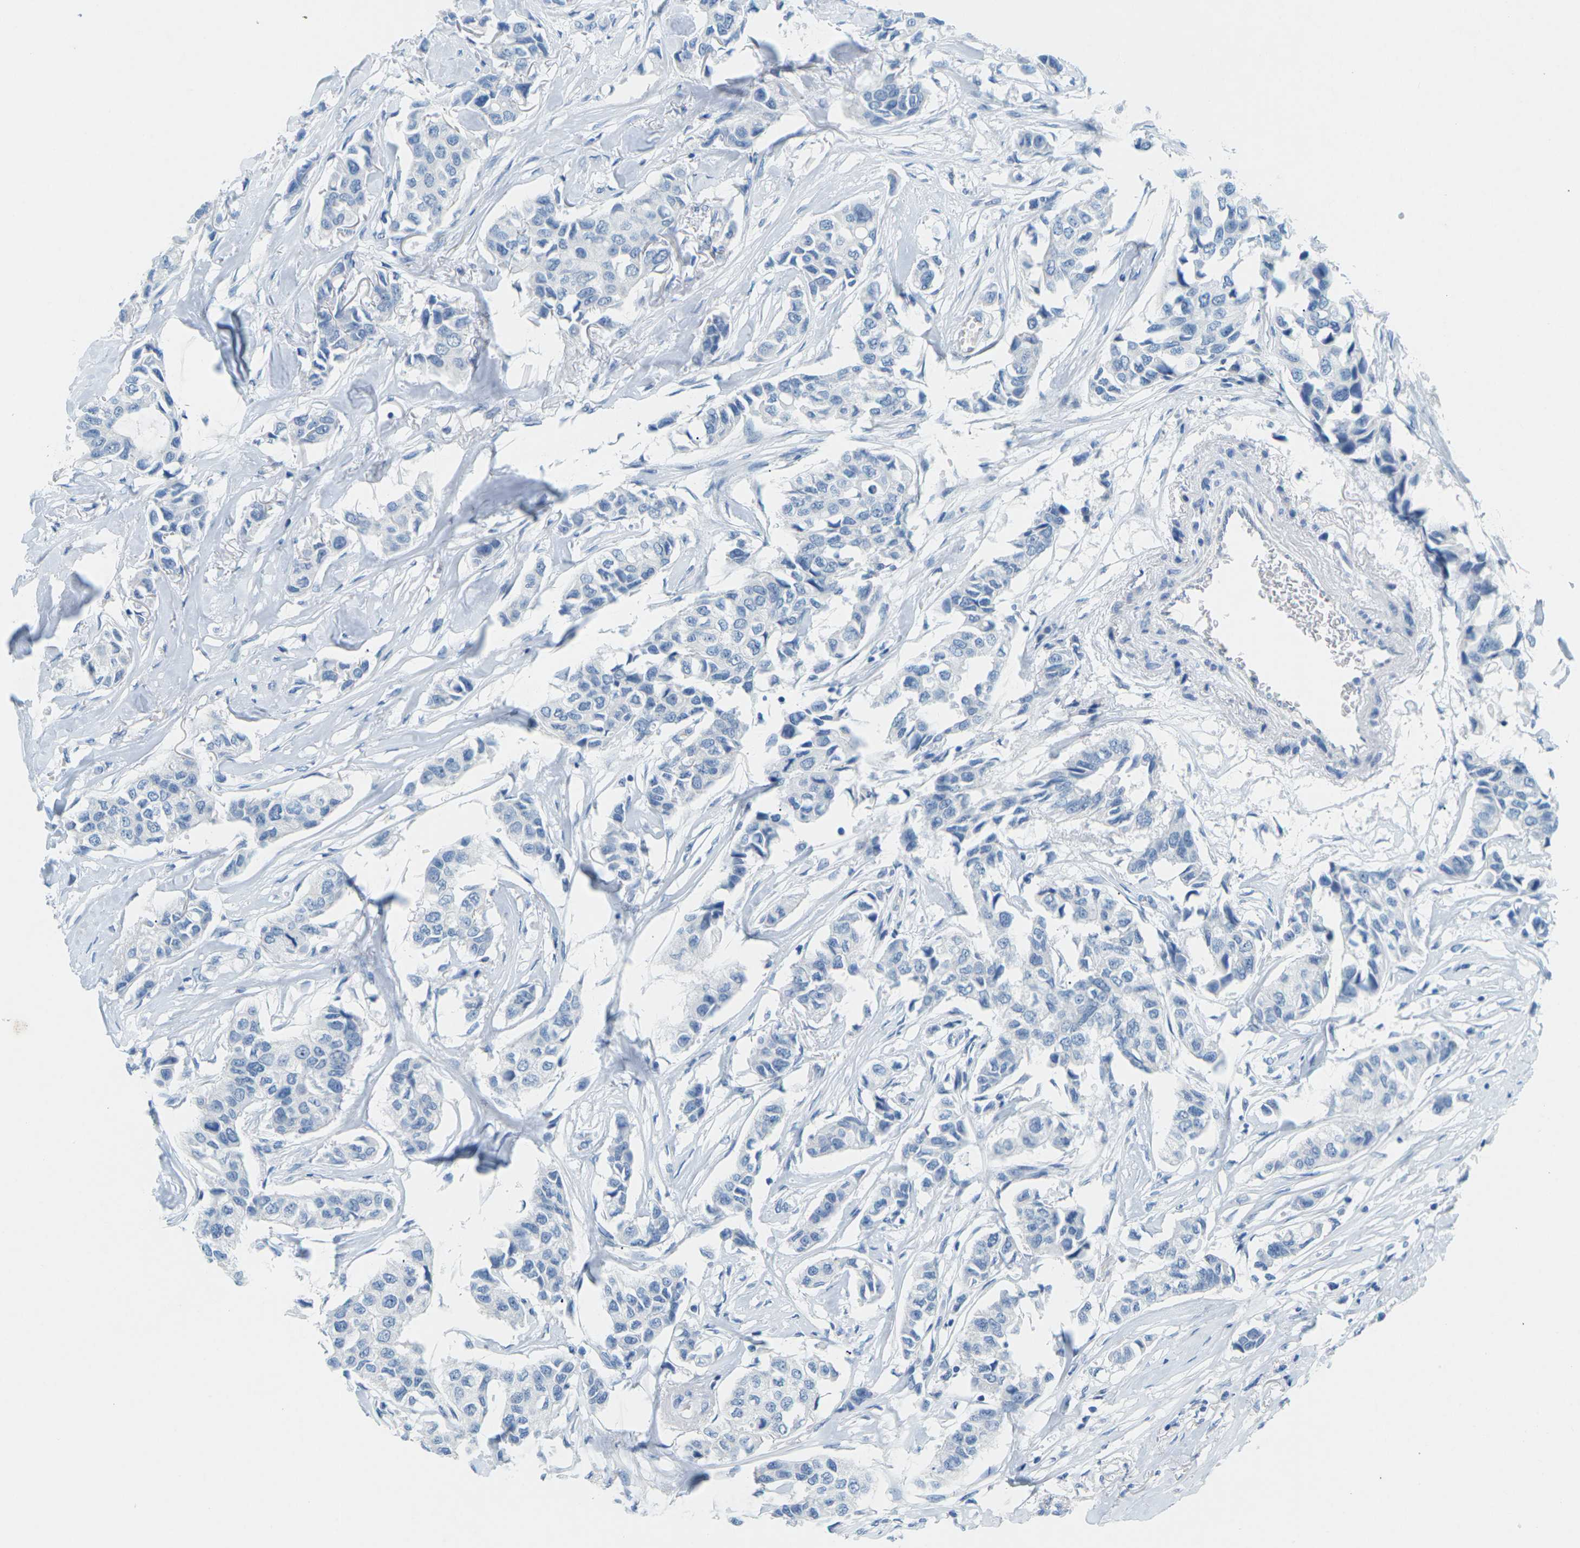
{"staining": {"intensity": "negative", "quantity": "none", "location": "none"}, "tissue": "breast cancer", "cell_type": "Tumor cells", "image_type": "cancer", "snomed": [{"axis": "morphology", "description": "Duct carcinoma"}, {"axis": "topography", "description": "Breast"}], "caption": "Immunohistochemical staining of invasive ductal carcinoma (breast) exhibits no significant expression in tumor cells.", "gene": "CDH16", "patient": {"sex": "female", "age": 80}}